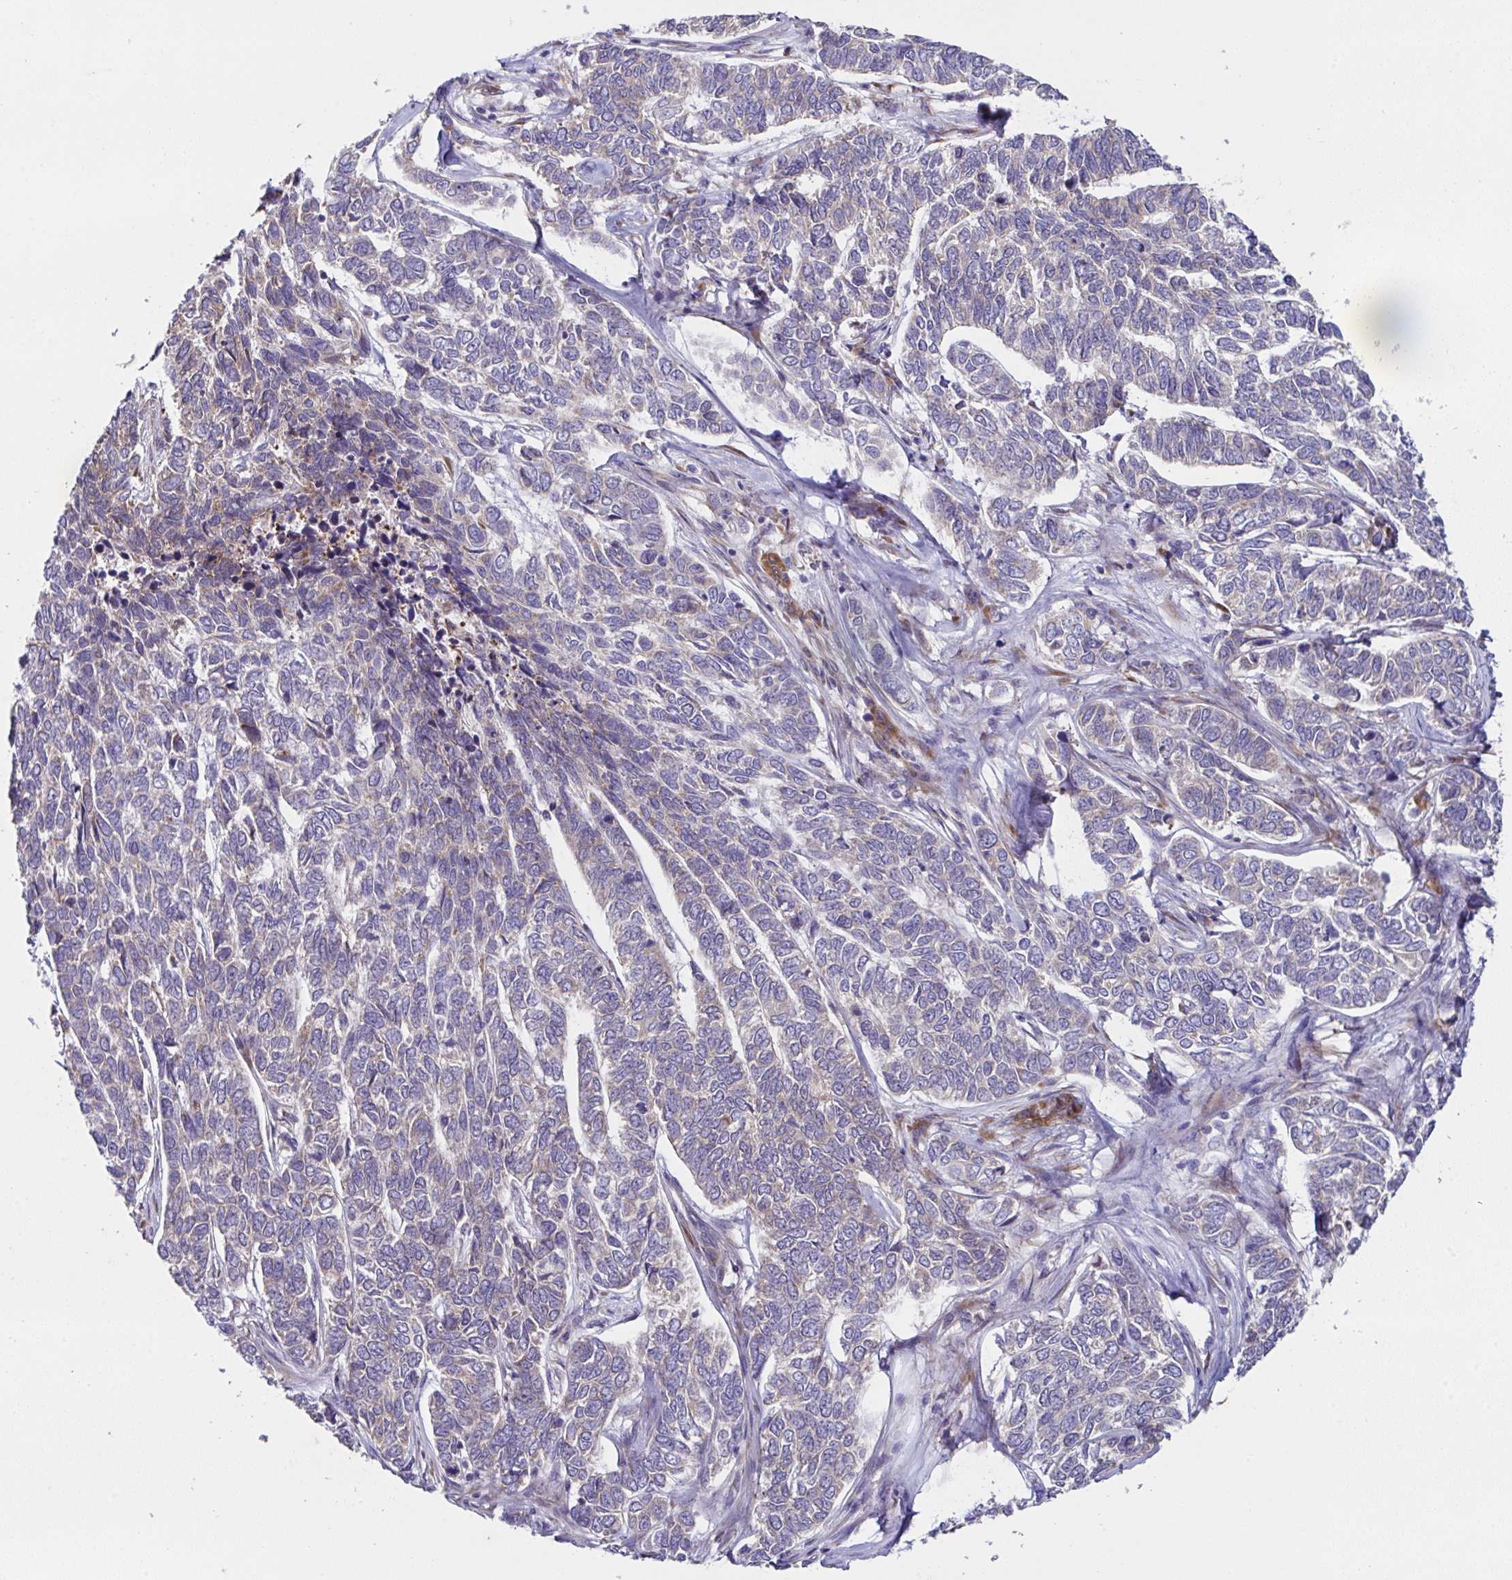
{"staining": {"intensity": "moderate", "quantity": "<25%", "location": "cytoplasmic/membranous"}, "tissue": "skin cancer", "cell_type": "Tumor cells", "image_type": "cancer", "snomed": [{"axis": "morphology", "description": "Basal cell carcinoma"}, {"axis": "topography", "description": "Skin"}], "caption": "Human skin cancer (basal cell carcinoma) stained with a brown dye displays moderate cytoplasmic/membranous positive staining in about <25% of tumor cells.", "gene": "FAU", "patient": {"sex": "female", "age": 65}}